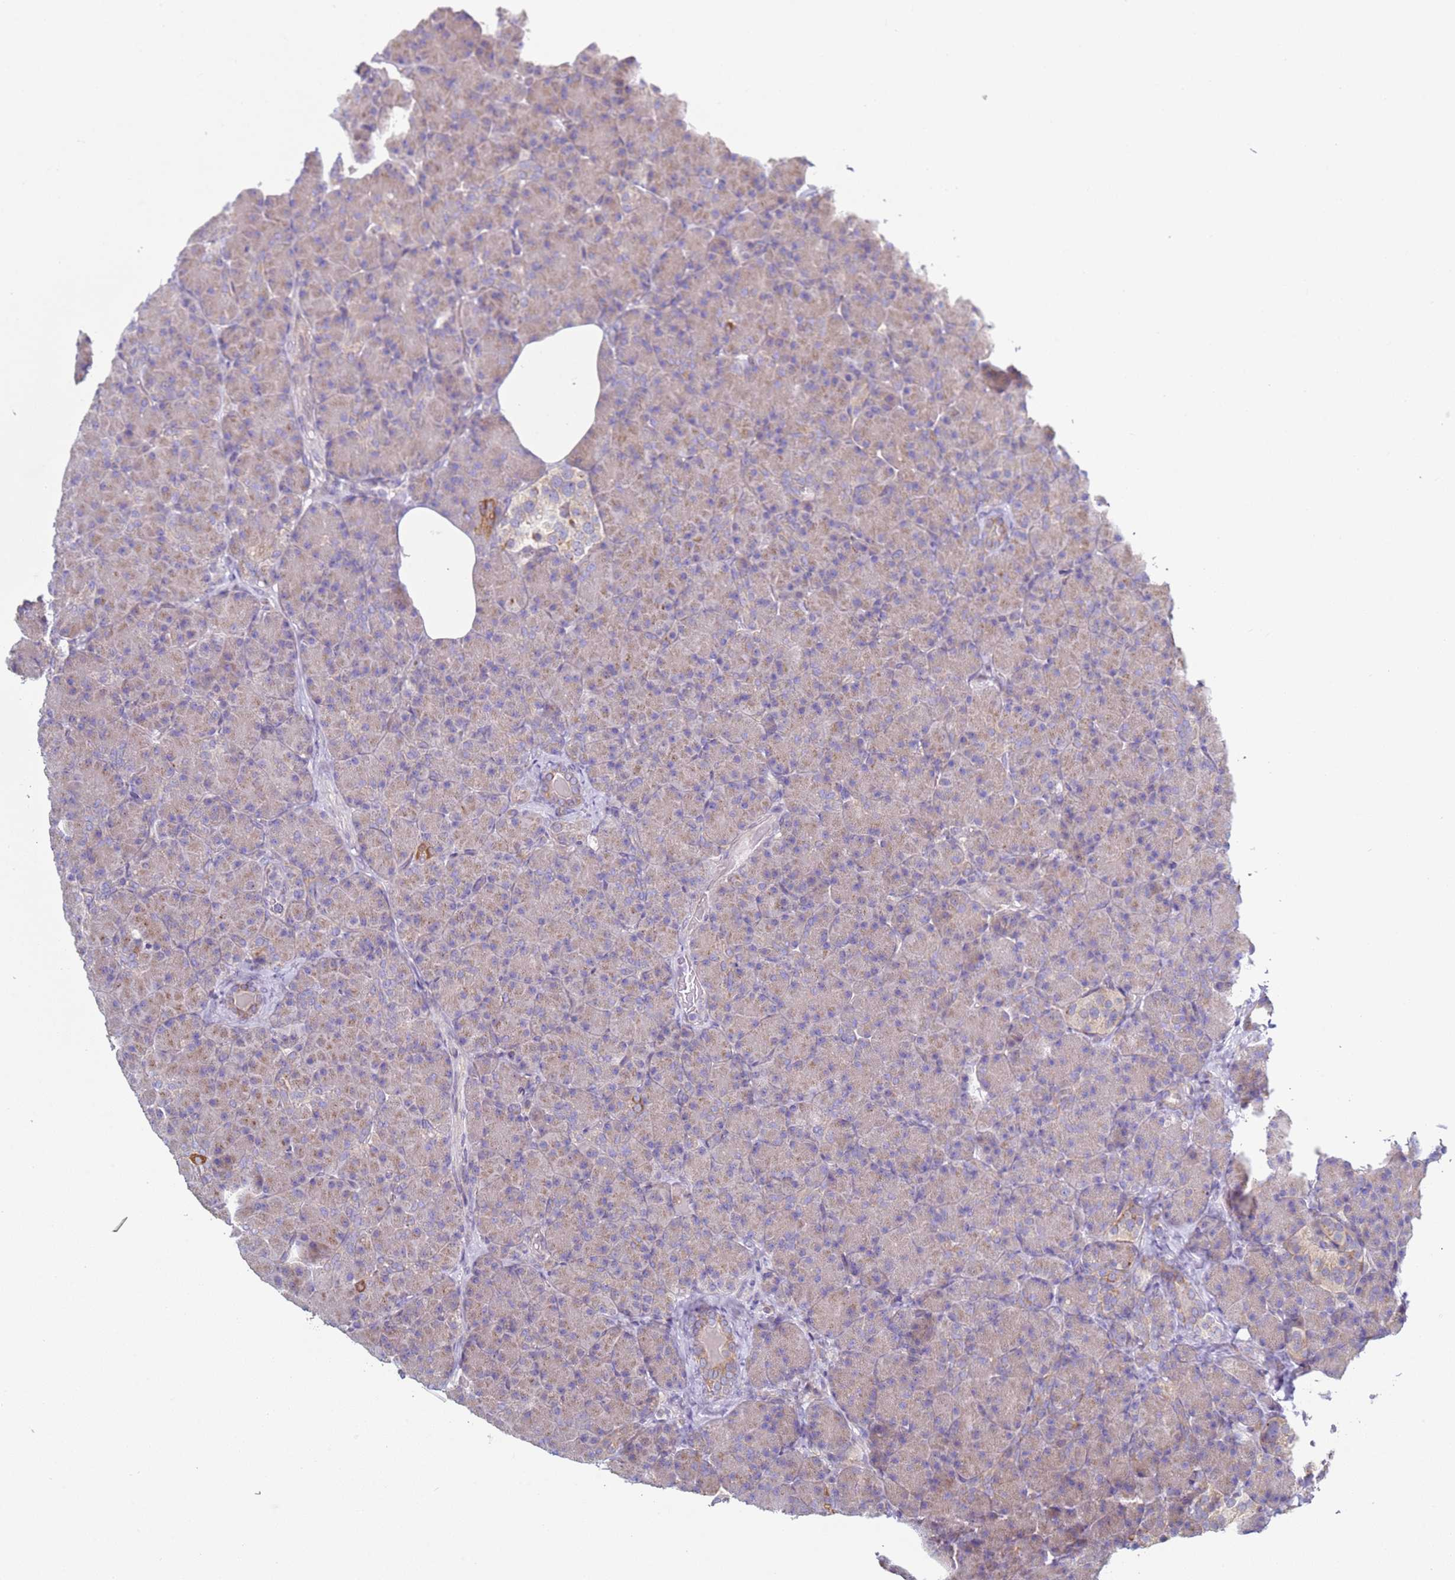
{"staining": {"intensity": "moderate", "quantity": "25%-75%", "location": "cytoplasmic/membranous"}, "tissue": "pancreas", "cell_type": "Exocrine glandular cells", "image_type": "normal", "snomed": [{"axis": "morphology", "description": "Normal tissue, NOS"}, {"axis": "topography", "description": "Pancreas"}], "caption": "About 25%-75% of exocrine glandular cells in normal pancreas reveal moderate cytoplasmic/membranous protein expression as visualized by brown immunohistochemical staining.", "gene": "DIP2B", "patient": {"sex": "female", "age": 43}}